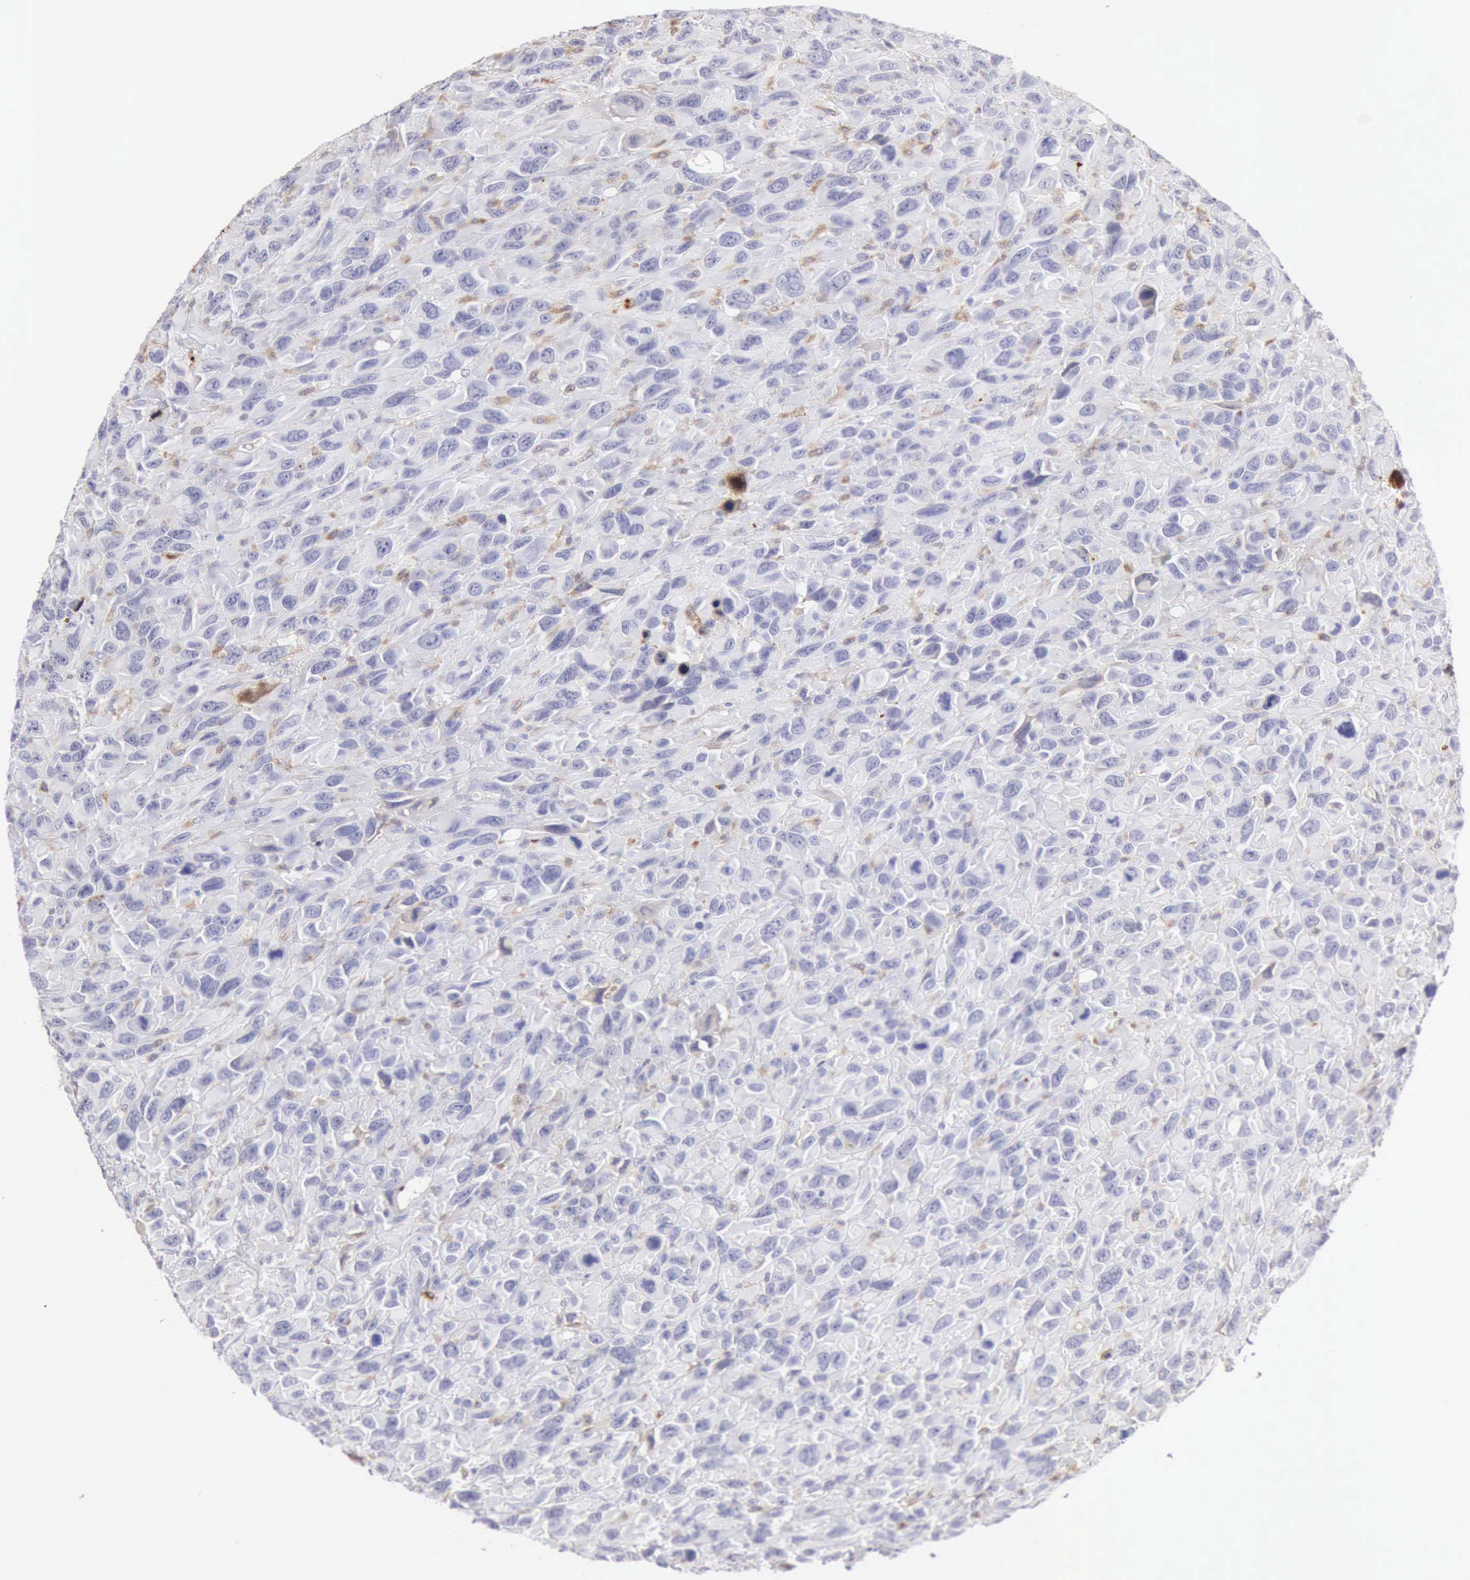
{"staining": {"intensity": "negative", "quantity": "none", "location": "none"}, "tissue": "renal cancer", "cell_type": "Tumor cells", "image_type": "cancer", "snomed": [{"axis": "morphology", "description": "Adenocarcinoma, NOS"}, {"axis": "topography", "description": "Kidney"}], "caption": "Immunohistochemistry (IHC) of renal cancer (adenocarcinoma) demonstrates no expression in tumor cells.", "gene": "RNASE1", "patient": {"sex": "male", "age": 79}}